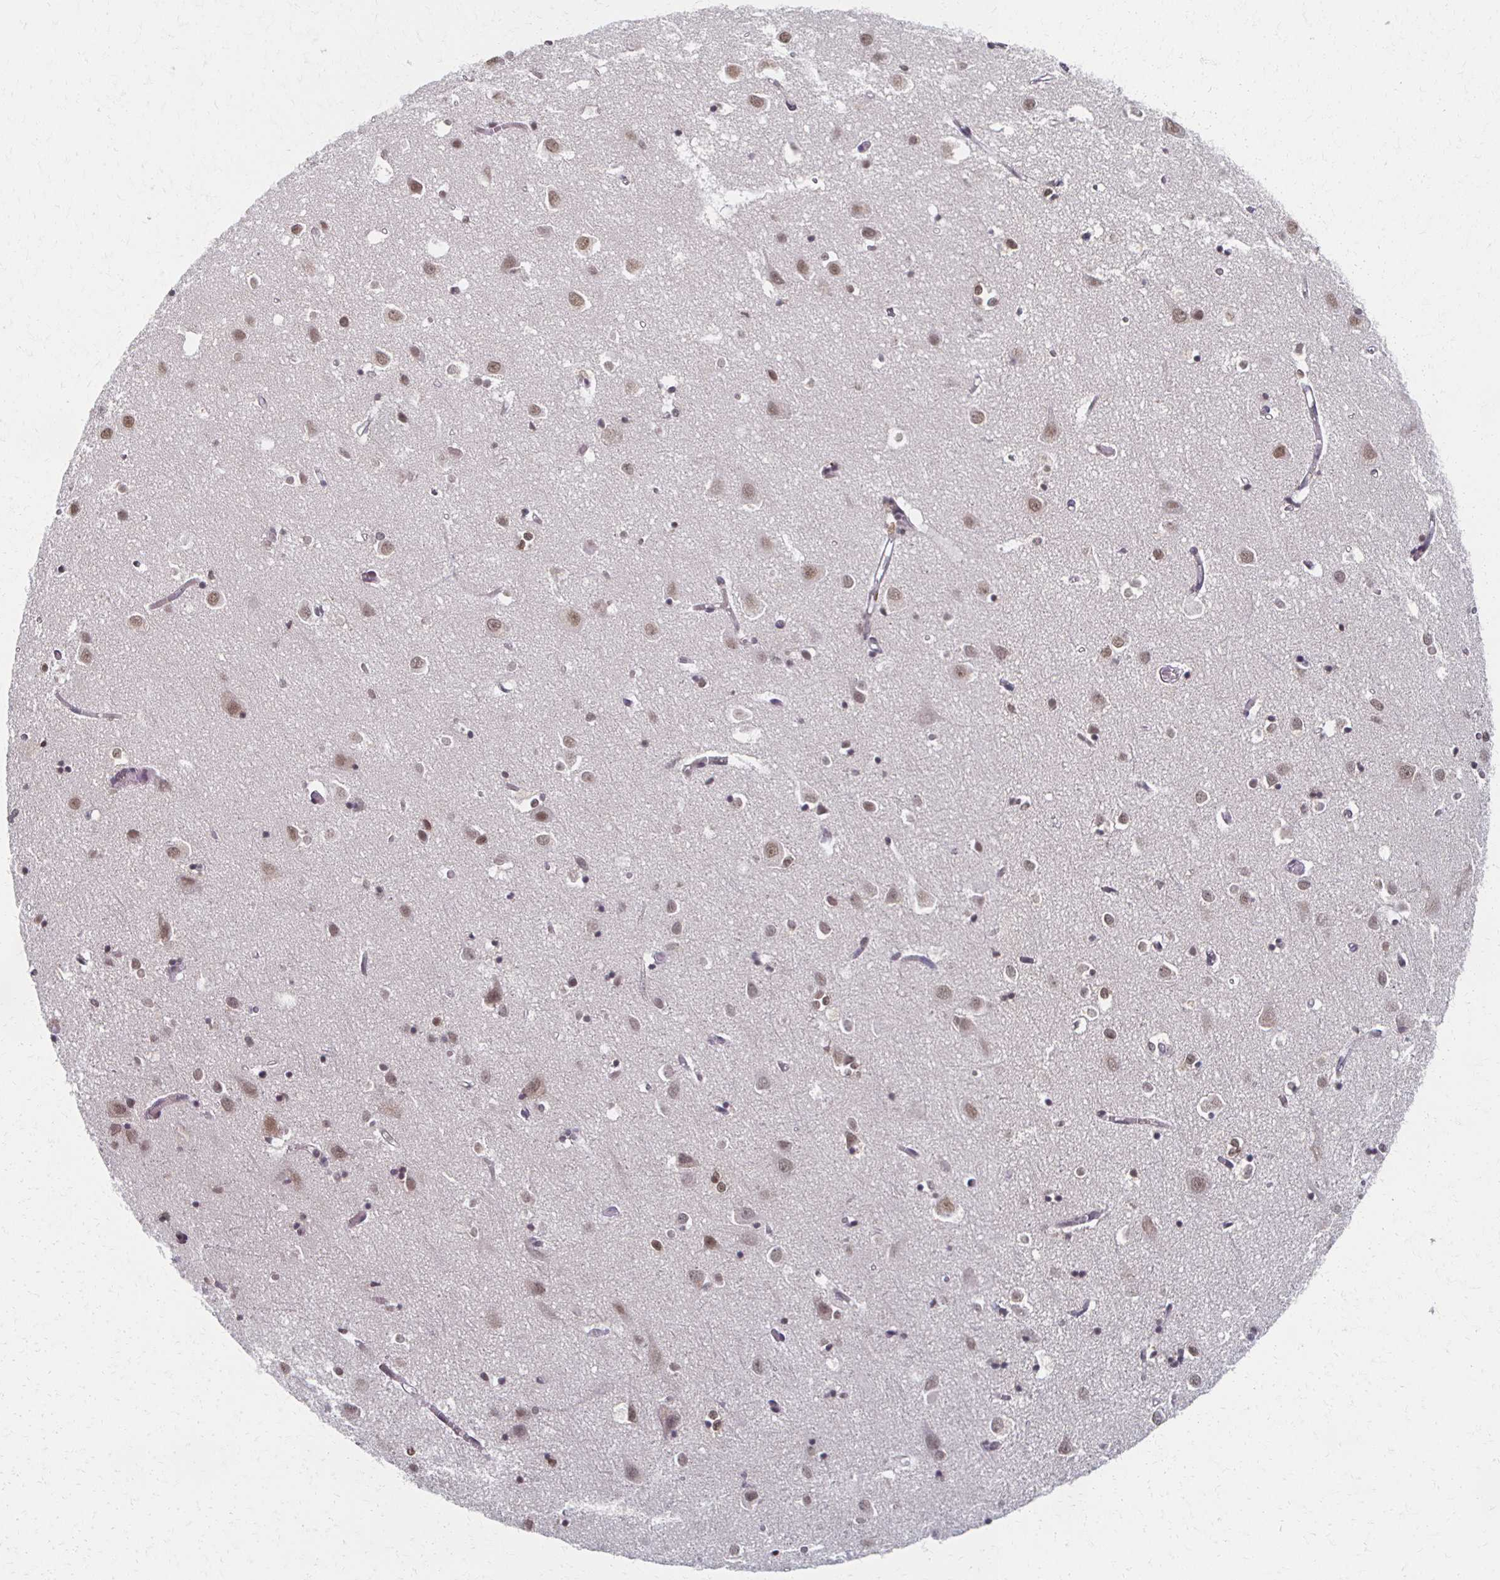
{"staining": {"intensity": "negative", "quantity": "none", "location": "none"}, "tissue": "cerebral cortex", "cell_type": "Endothelial cells", "image_type": "normal", "snomed": [{"axis": "morphology", "description": "Normal tissue, NOS"}, {"axis": "topography", "description": "Cerebral cortex"}], "caption": "Endothelial cells show no significant protein expression in unremarkable cerebral cortex. (Immunohistochemistry, brightfield microscopy, high magnification).", "gene": "DAB1", "patient": {"sex": "male", "age": 70}}